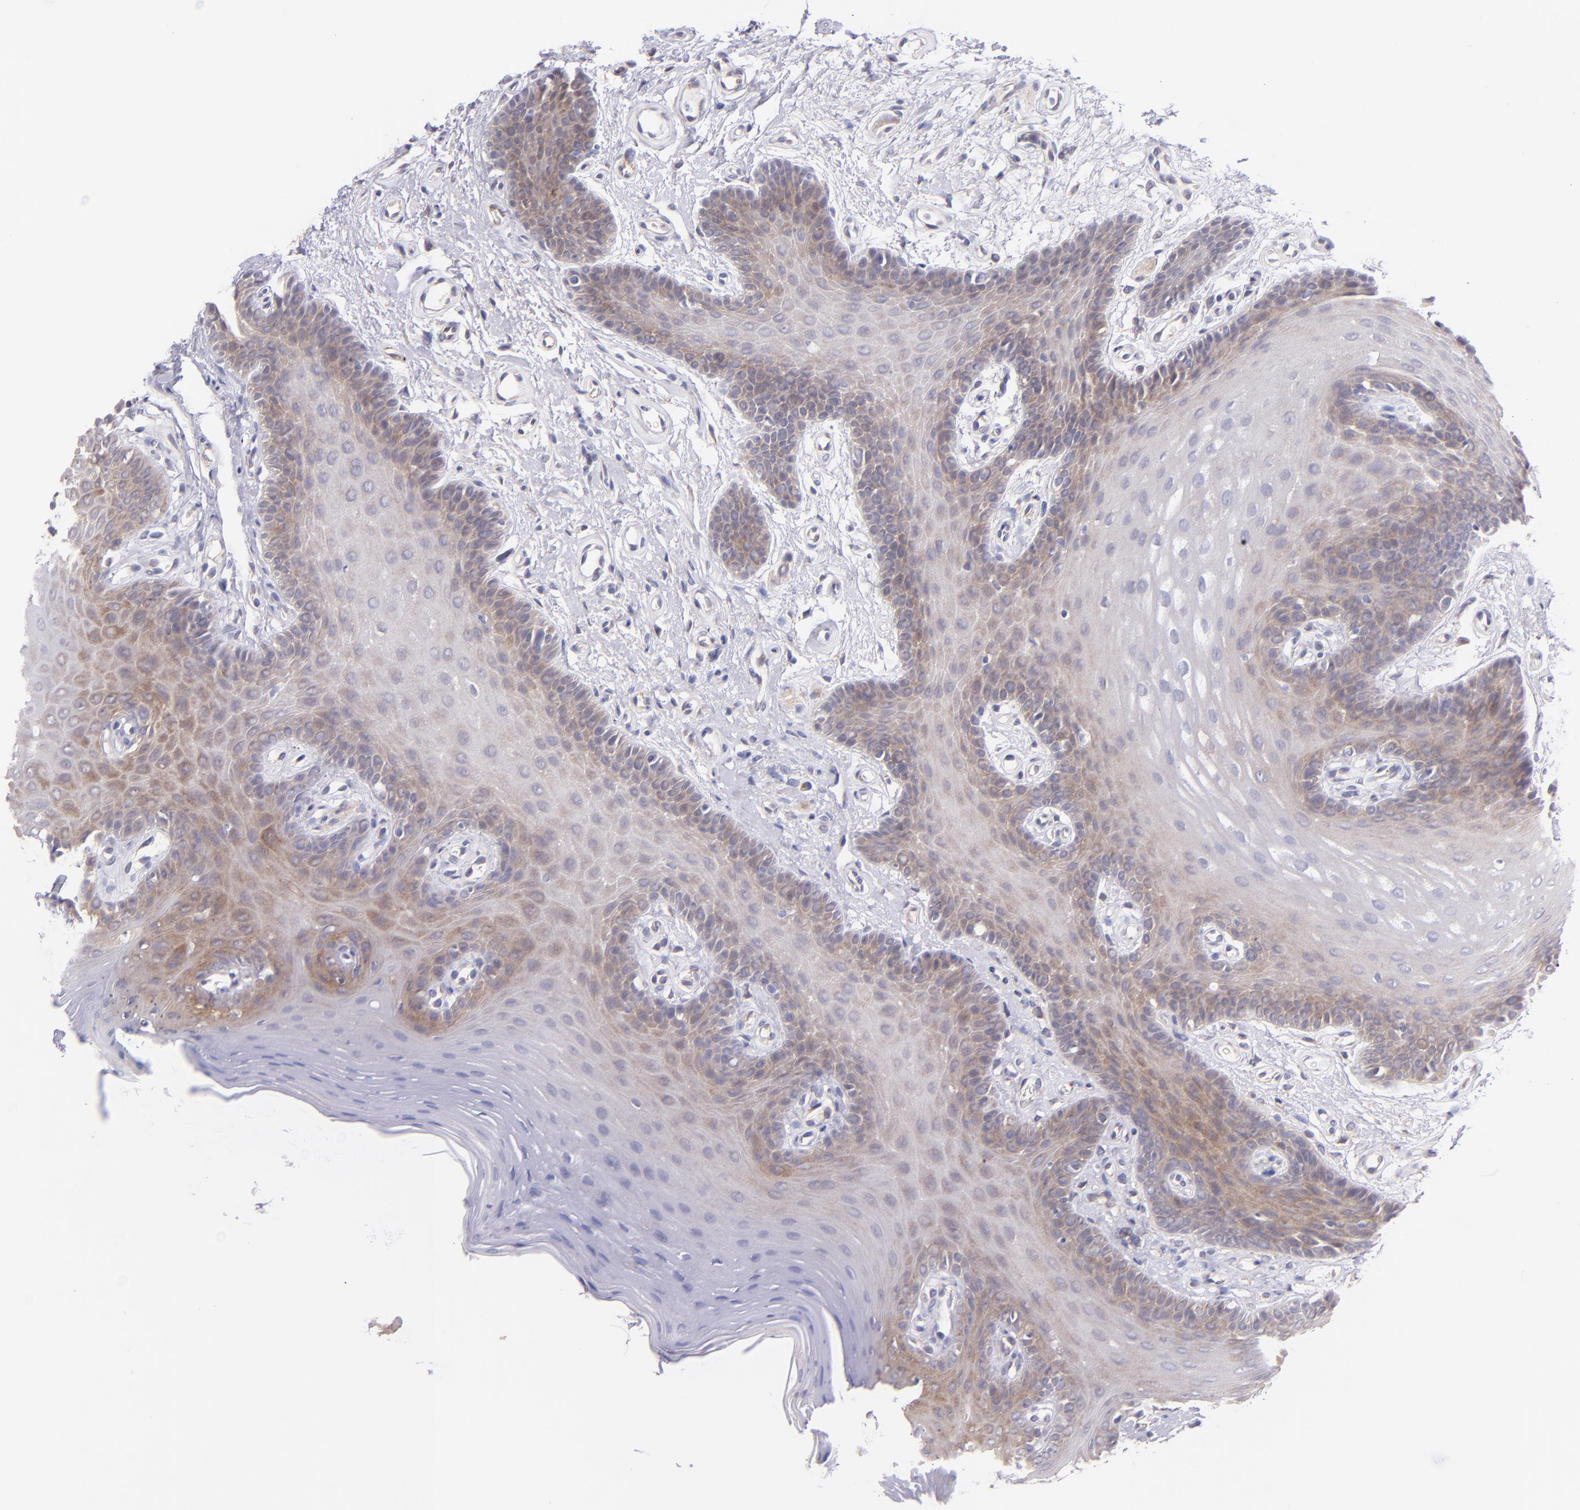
{"staining": {"intensity": "weak", "quantity": "25%-75%", "location": "cytoplasmic/membranous"}, "tissue": "oral mucosa", "cell_type": "Squamous epithelial cells", "image_type": "normal", "snomed": [{"axis": "morphology", "description": "Normal tissue, NOS"}, {"axis": "topography", "description": "Oral tissue"}], "caption": "Immunohistochemical staining of unremarkable human oral mucosa exhibits low levels of weak cytoplasmic/membranous positivity in approximately 25%-75% of squamous epithelial cells. Nuclei are stained in blue.", "gene": "SH2D4A", "patient": {"sex": "male", "age": 62}}